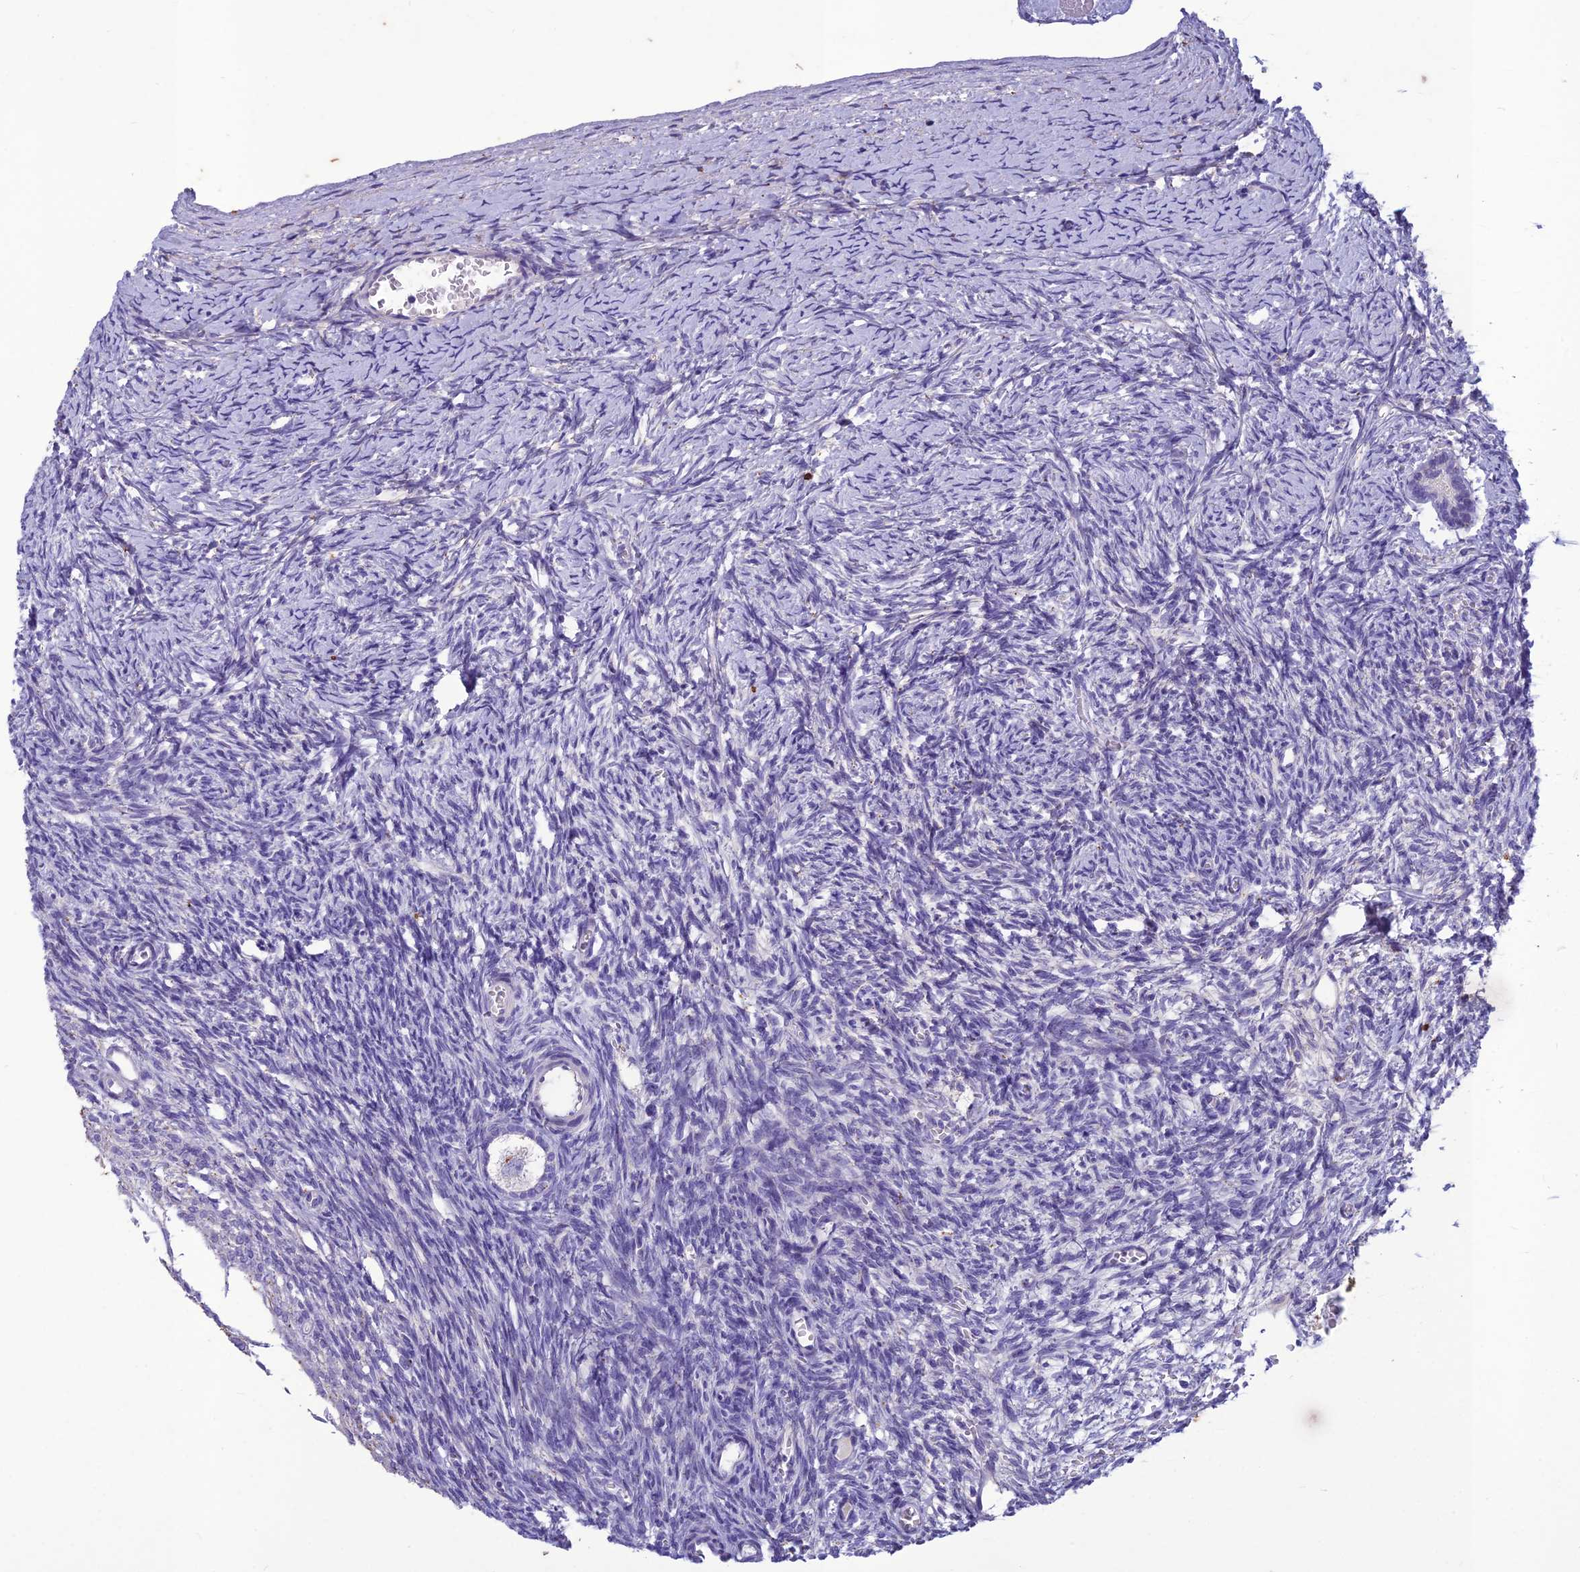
{"staining": {"intensity": "negative", "quantity": "none", "location": "none"}, "tissue": "ovary", "cell_type": "Follicle cells", "image_type": "normal", "snomed": [{"axis": "morphology", "description": "Normal tissue, NOS"}, {"axis": "topography", "description": "Ovary"}], "caption": "IHC photomicrograph of normal ovary stained for a protein (brown), which shows no expression in follicle cells. (DAB (3,3'-diaminobenzidine) immunohistochemistry (IHC) with hematoxylin counter stain).", "gene": "IFT172", "patient": {"sex": "female", "age": 39}}